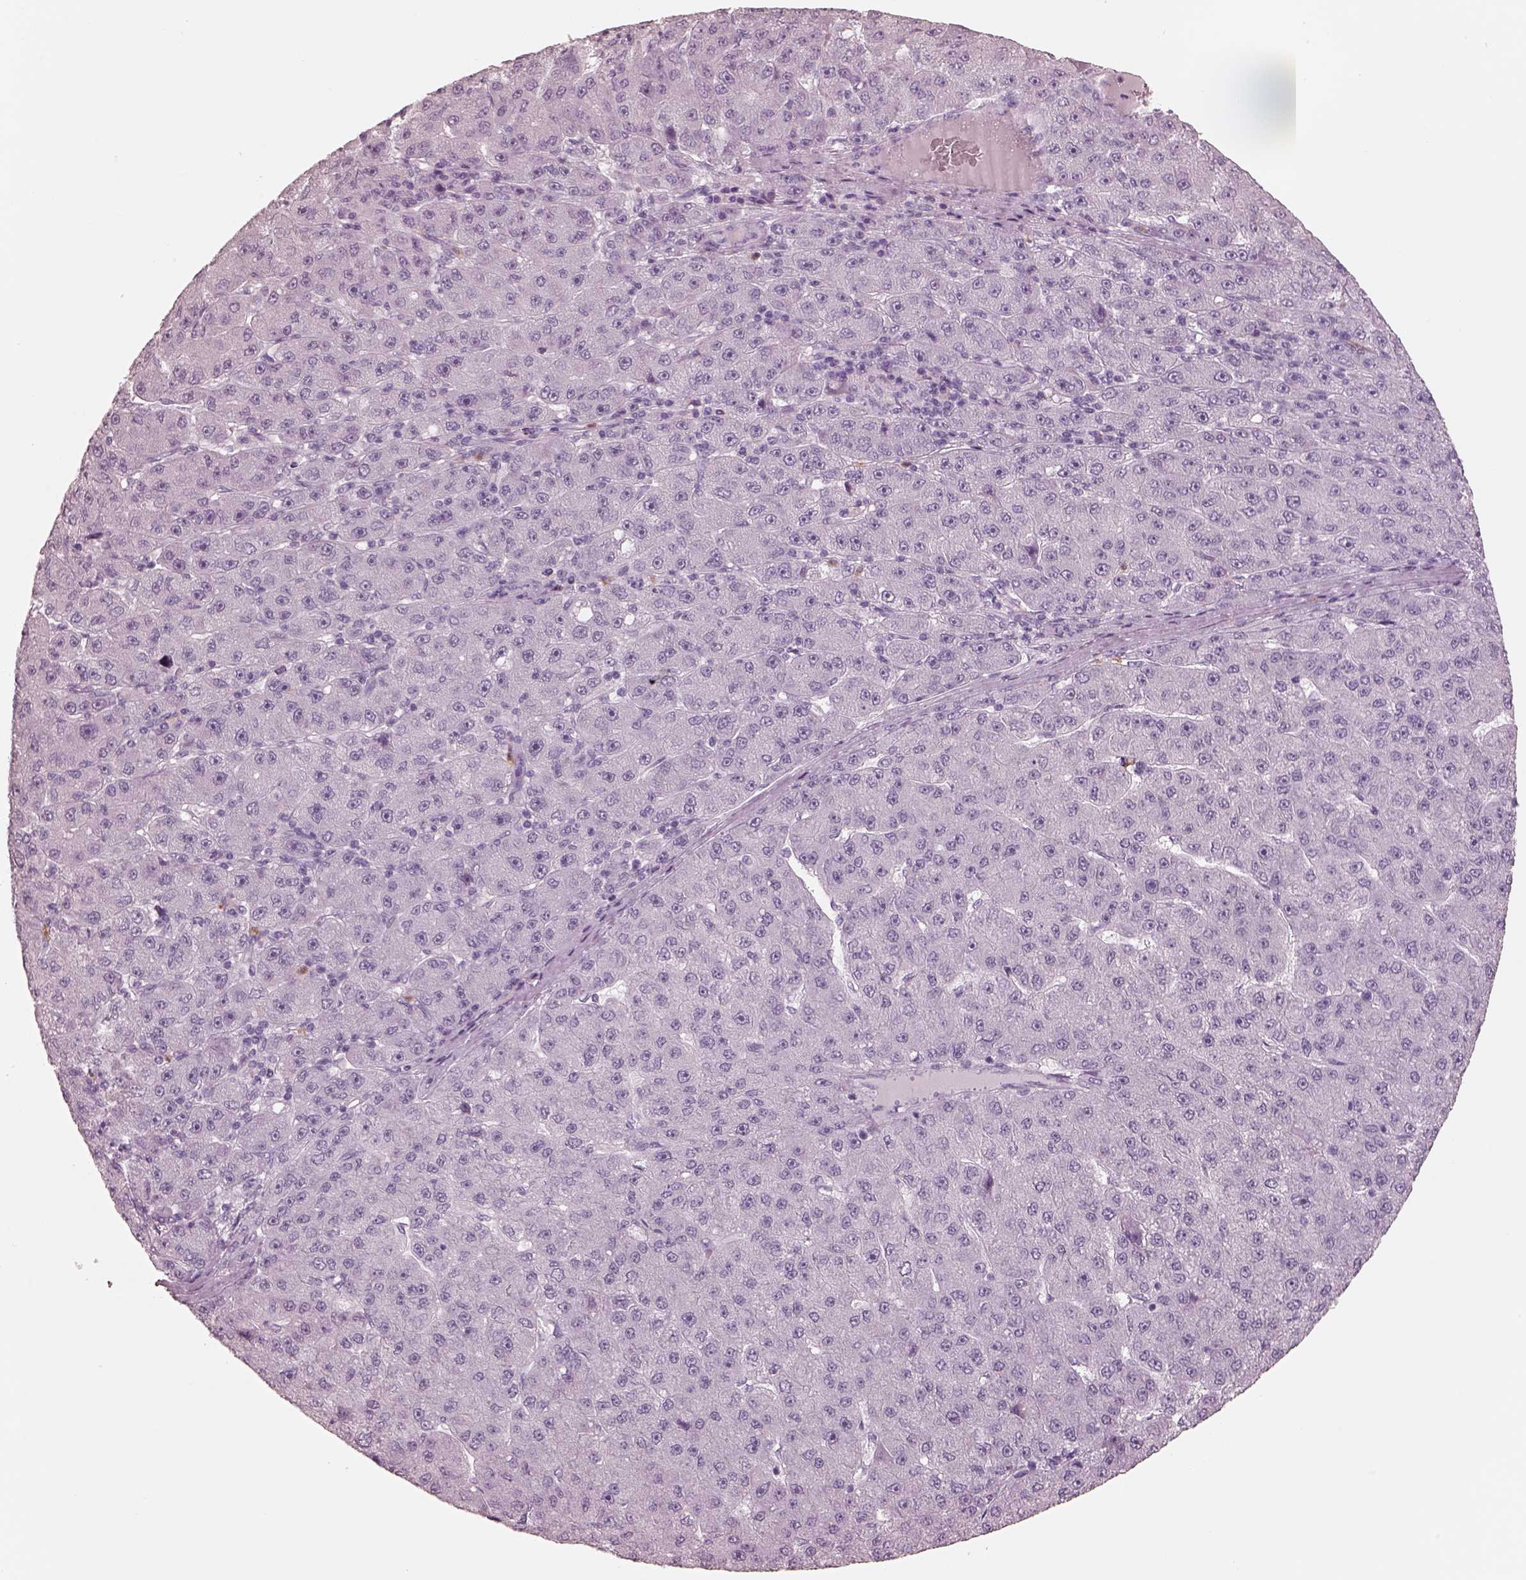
{"staining": {"intensity": "negative", "quantity": "none", "location": "none"}, "tissue": "liver cancer", "cell_type": "Tumor cells", "image_type": "cancer", "snomed": [{"axis": "morphology", "description": "Carcinoma, Hepatocellular, NOS"}, {"axis": "topography", "description": "Liver"}], "caption": "Liver cancer was stained to show a protein in brown. There is no significant positivity in tumor cells. The staining was performed using DAB (3,3'-diaminobenzidine) to visualize the protein expression in brown, while the nuclei were stained in blue with hematoxylin (Magnification: 20x).", "gene": "ELANE", "patient": {"sex": "male", "age": 67}}